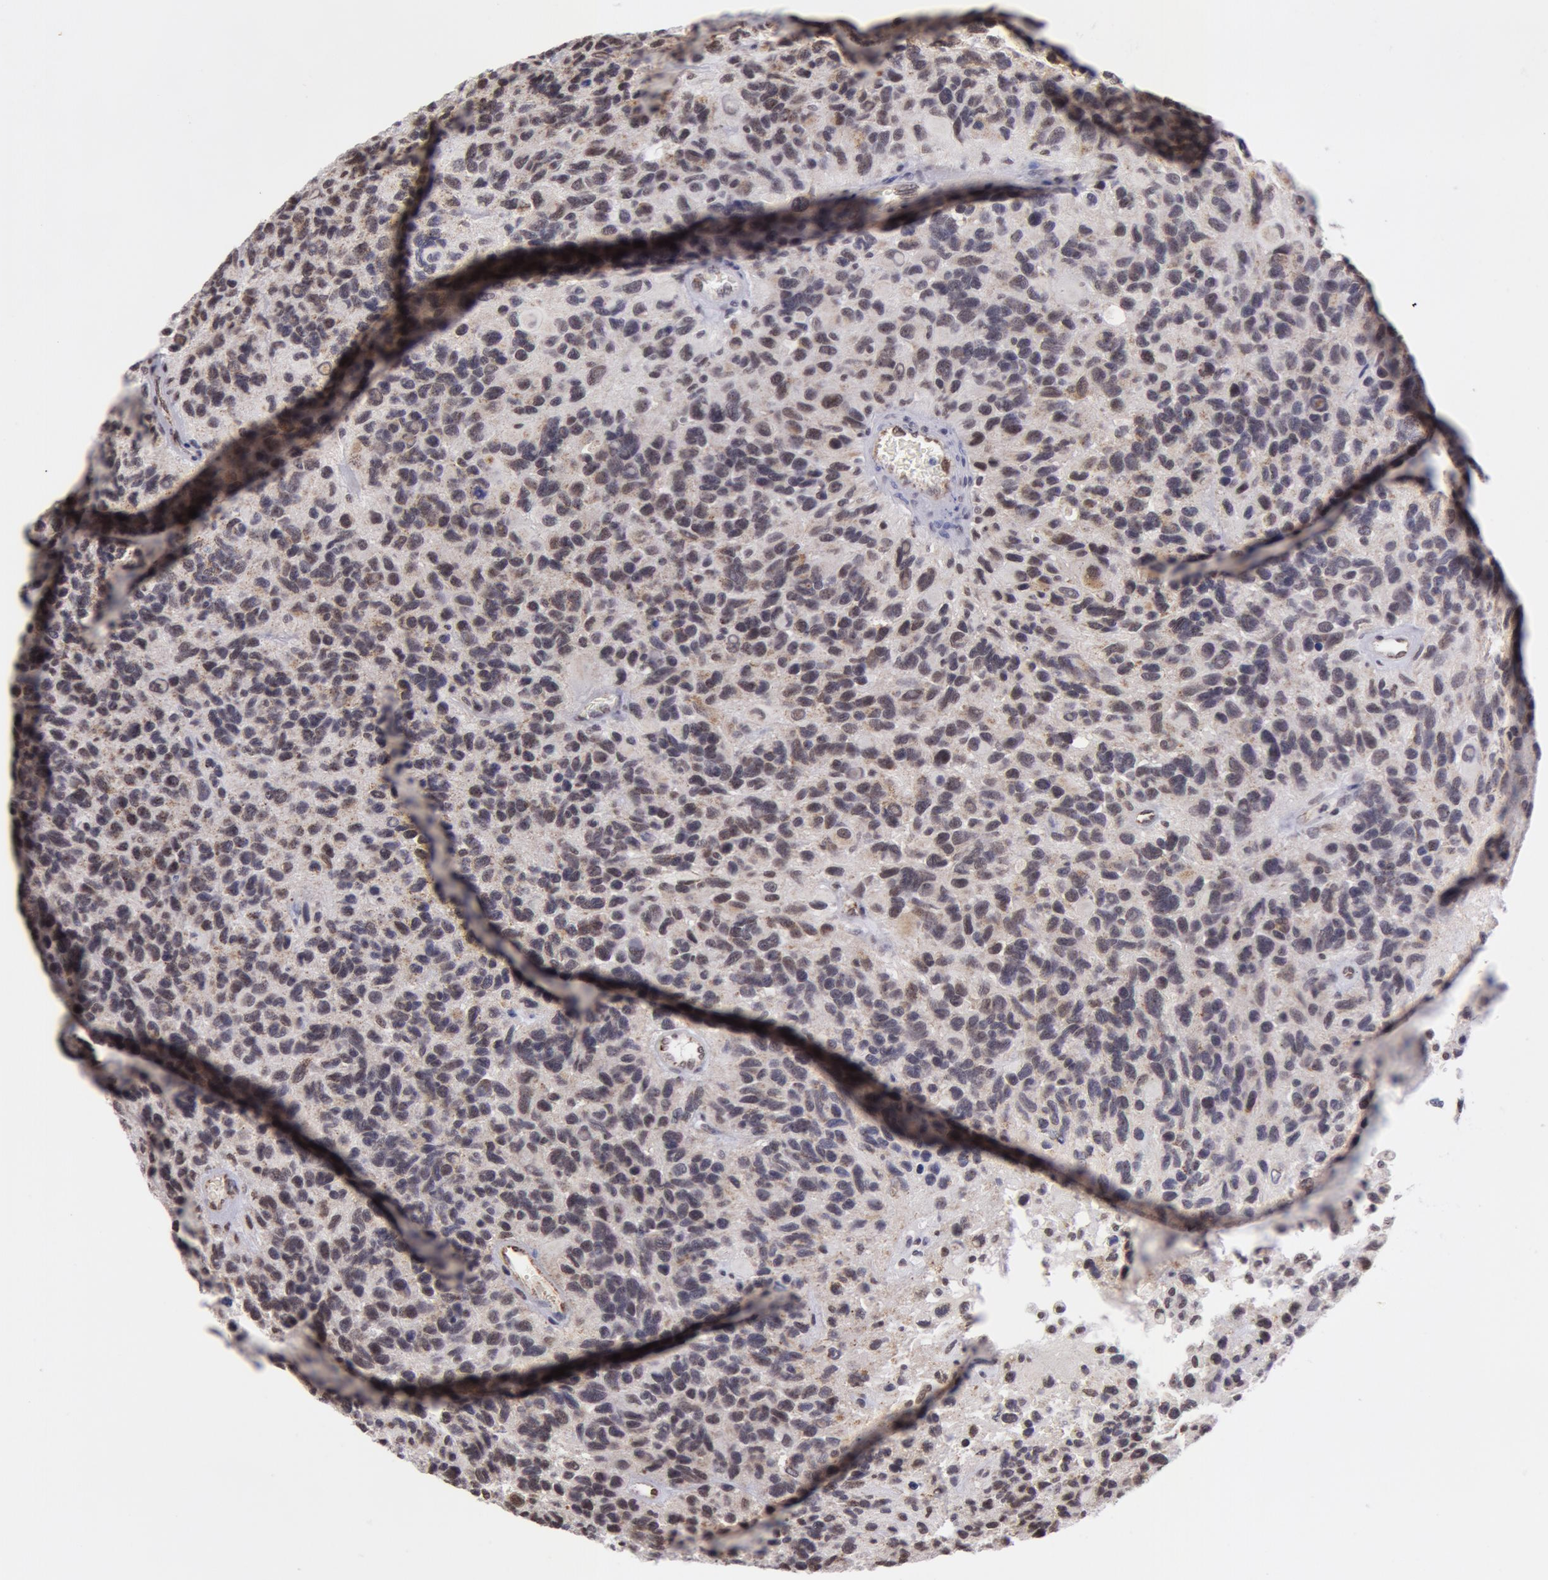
{"staining": {"intensity": "moderate", "quantity": "25%-75%", "location": "nuclear"}, "tissue": "glioma", "cell_type": "Tumor cells", "image_type": "cancer", "snomed": [{"axis": "morphology", "description": "Glioma, malignant, High grade"}, {"axis": "topography", "description": "Brain"}], "caption": "Approximately 25%-75% of tumor cells in glioma reveal moderate nuclear protein staining as visualized by brown immunohistochemical staining.", "gene": "VRTN", "patient": {"sex": "male", "age": 77}}